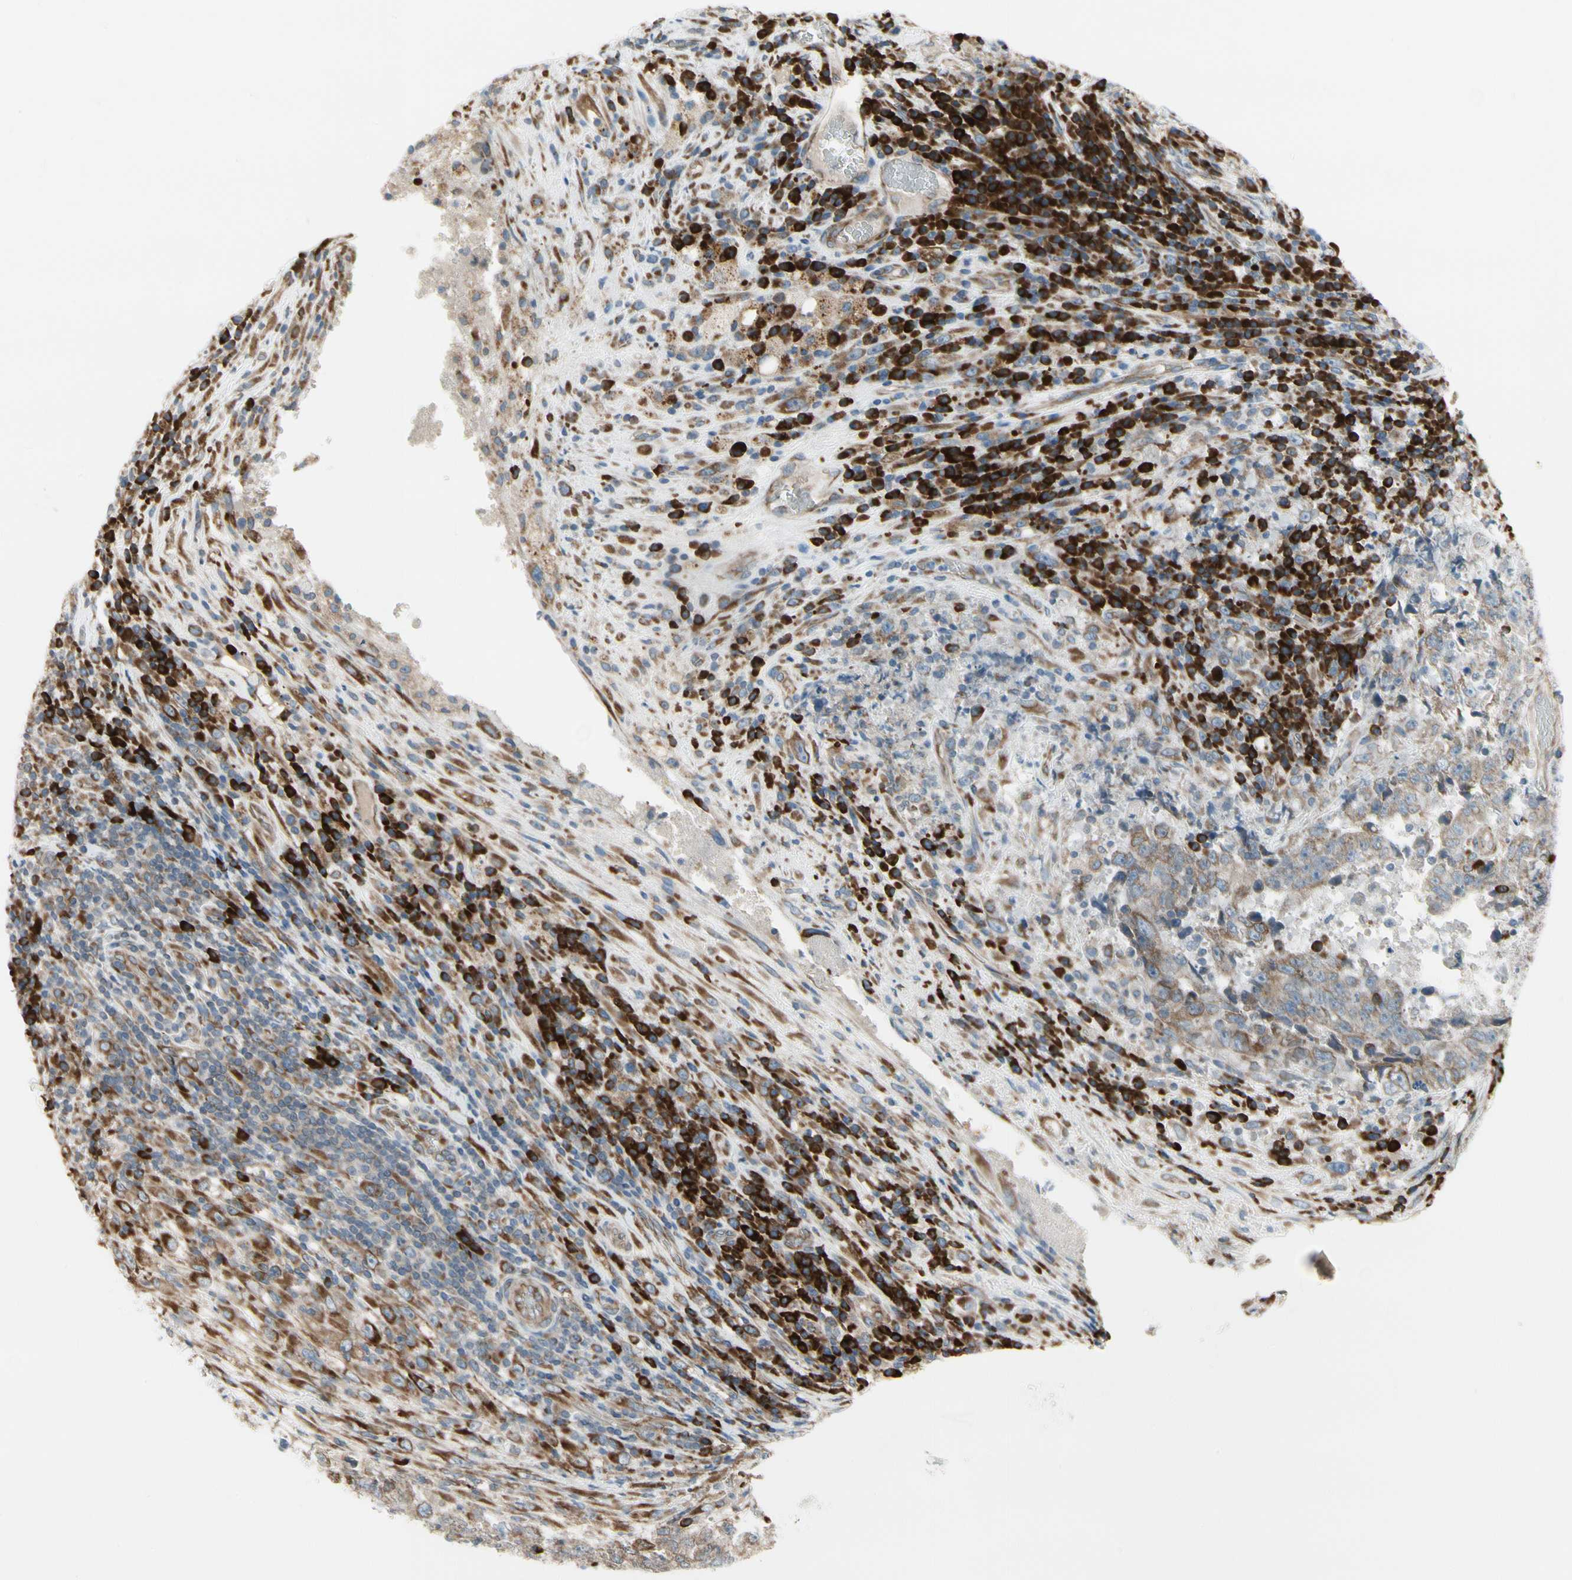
{"staining": {"intensity": "weak", "quantity": ">75%", "location": "cytoplasmic/membranous"}, "tissue": "testis cancer", "cell_type": "Tumor cells", "image_type": "cancer", "snomed": [{"axis": "morphology", "description": "Necrosis, NOS"}, {"axis": "morphology", "description": "Carcinoma, Embryonal, NOS"}, {"axis": "topography", "description": "Testis"}], "caption": "Weak cytoplasmic/membranous staining is present in approximately >75% of tumor cells in testis cancer (embryonal carcinoma).", "gene": "FNDC3A", "patient": {"sex": "male", "age": 19}}